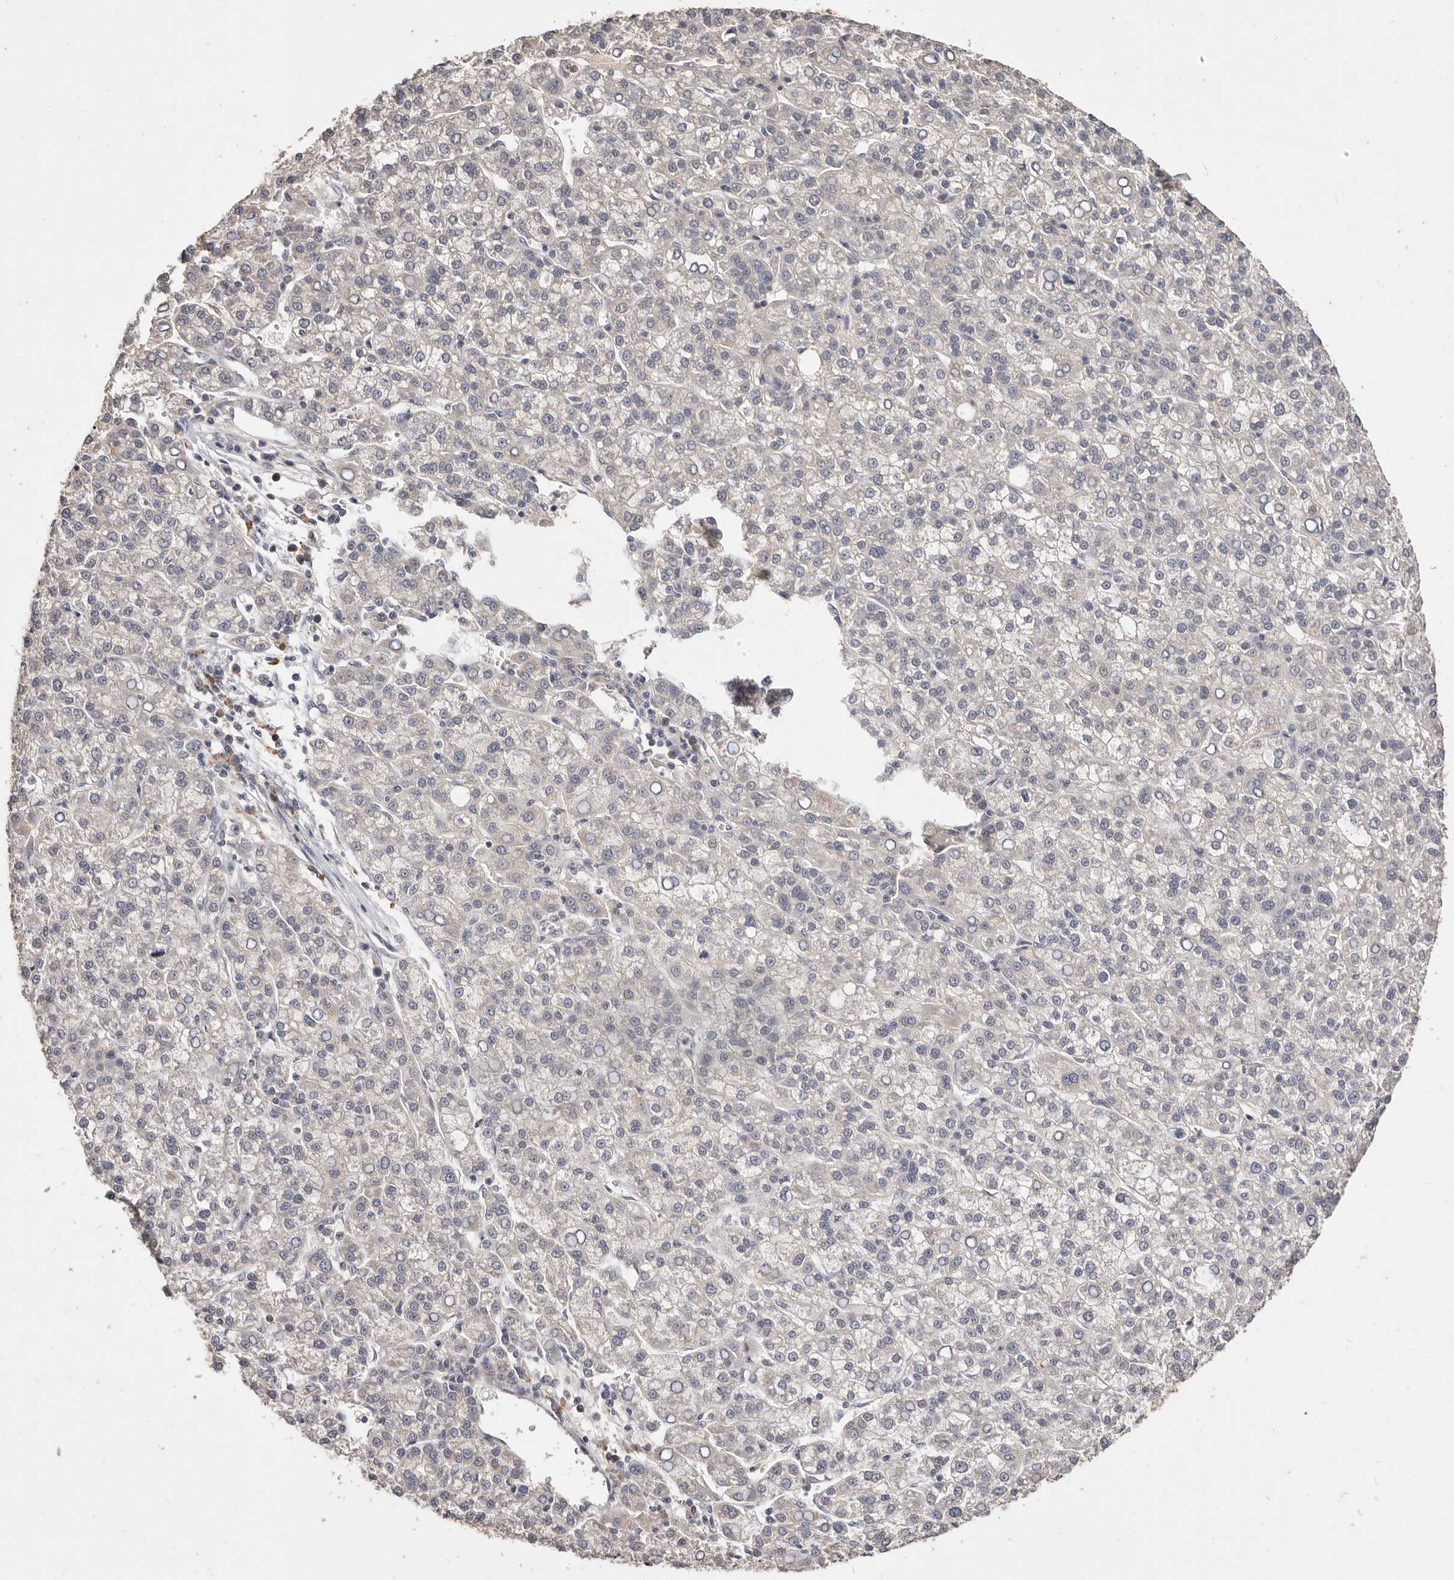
{"staining": {"intensity": "negative", "quantity": "none", "location": "none"}, "tissue": "liver cancer", "cell_type": "Tumor cells", "image_type": "cancer", "snomed": [{"axis": "morphology", "description": "Carcinoma, Hepatocellular, NOS"}, {"axis": "topography", "description": "Liver"}], "caption": "IHC photomicrograph of liver cancer (hepatocellular carcinoma) stained for a protein (brown), which demonstrates no positivity in tumor cells.", "gene": "TSPAN13", "patient": {"sex": "female", "age": 58}}